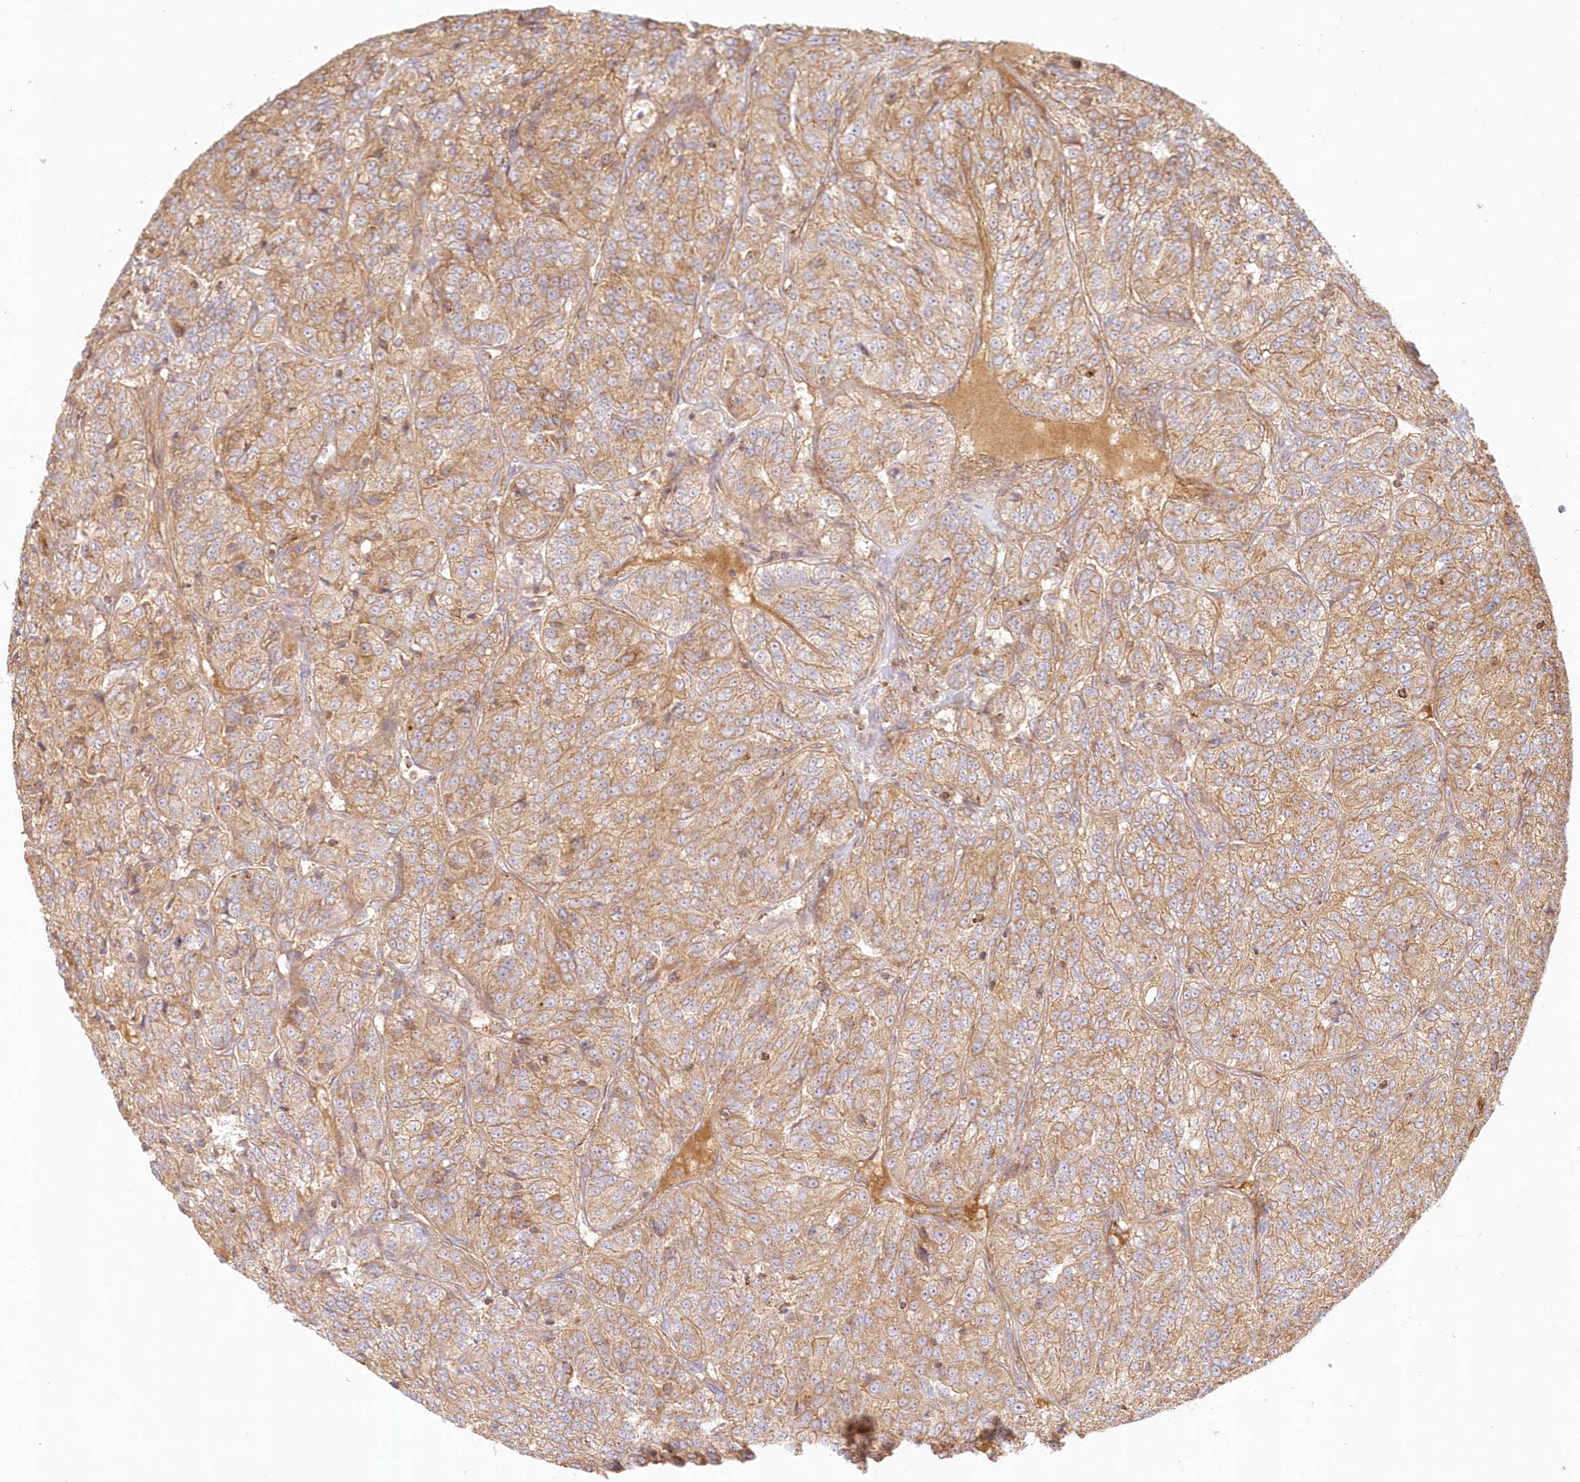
{"staining": {"intensity": "moderate", "quantity": ">75%", "location": "cytoplasmic/membranous"}, "tissue": "renal cancer", "cell_type": "Tumor cells", "image_type": "cancer", "snomed": [{"axis": "morphology", "description": "Adenocarcinoma, NOS"}, {"axis": "topography", "description": "Kidney"}], "caption": "Protein staining by immunohistochemistry (IHC) displays moderate cytoplasmic/membranous staining in approximately >75% of tumor cells in renal cancer.", "gene": "KIAA0232", "patient": {"sex": "female", "age": 63}}